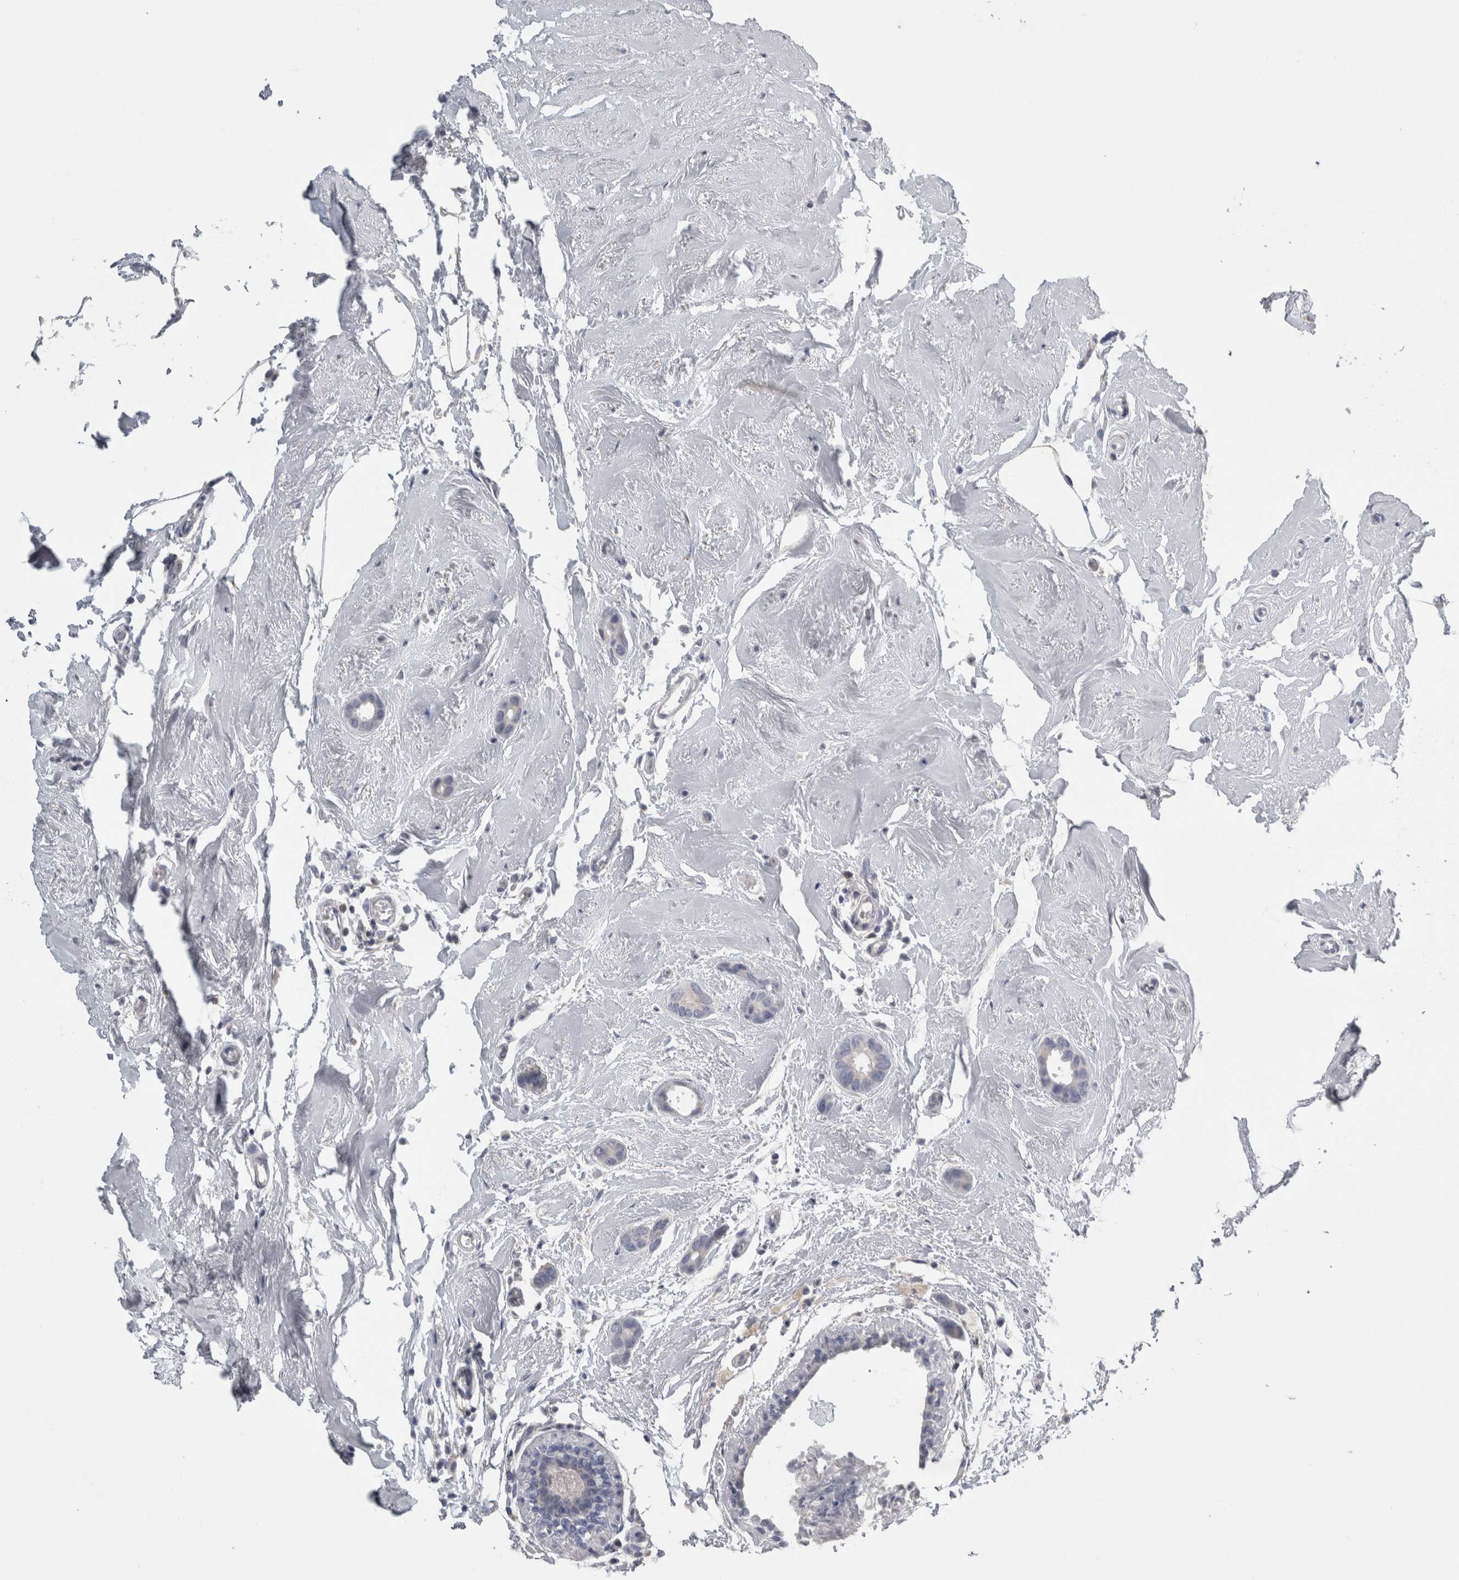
{"staining": {"intensity": "negative", "quantity": "none", "location": "none"}, "tissue": "breast cancer", "cell_type": "Tumor cells", "image_type": "cancer", "snomed": [{"axis": "morphology", "description": "Duct carcinoma"}, {"axis": "topography", "description": "Breast"}], "caption": "DAB (3,3'-diaminobenzidine) immunohistochemical staining of invasive ductal carcinoma (breast) exhibits no significant staining in tumor cells.", "gene": "TCAP", "patient": {"sex": "female", "age": 55}}